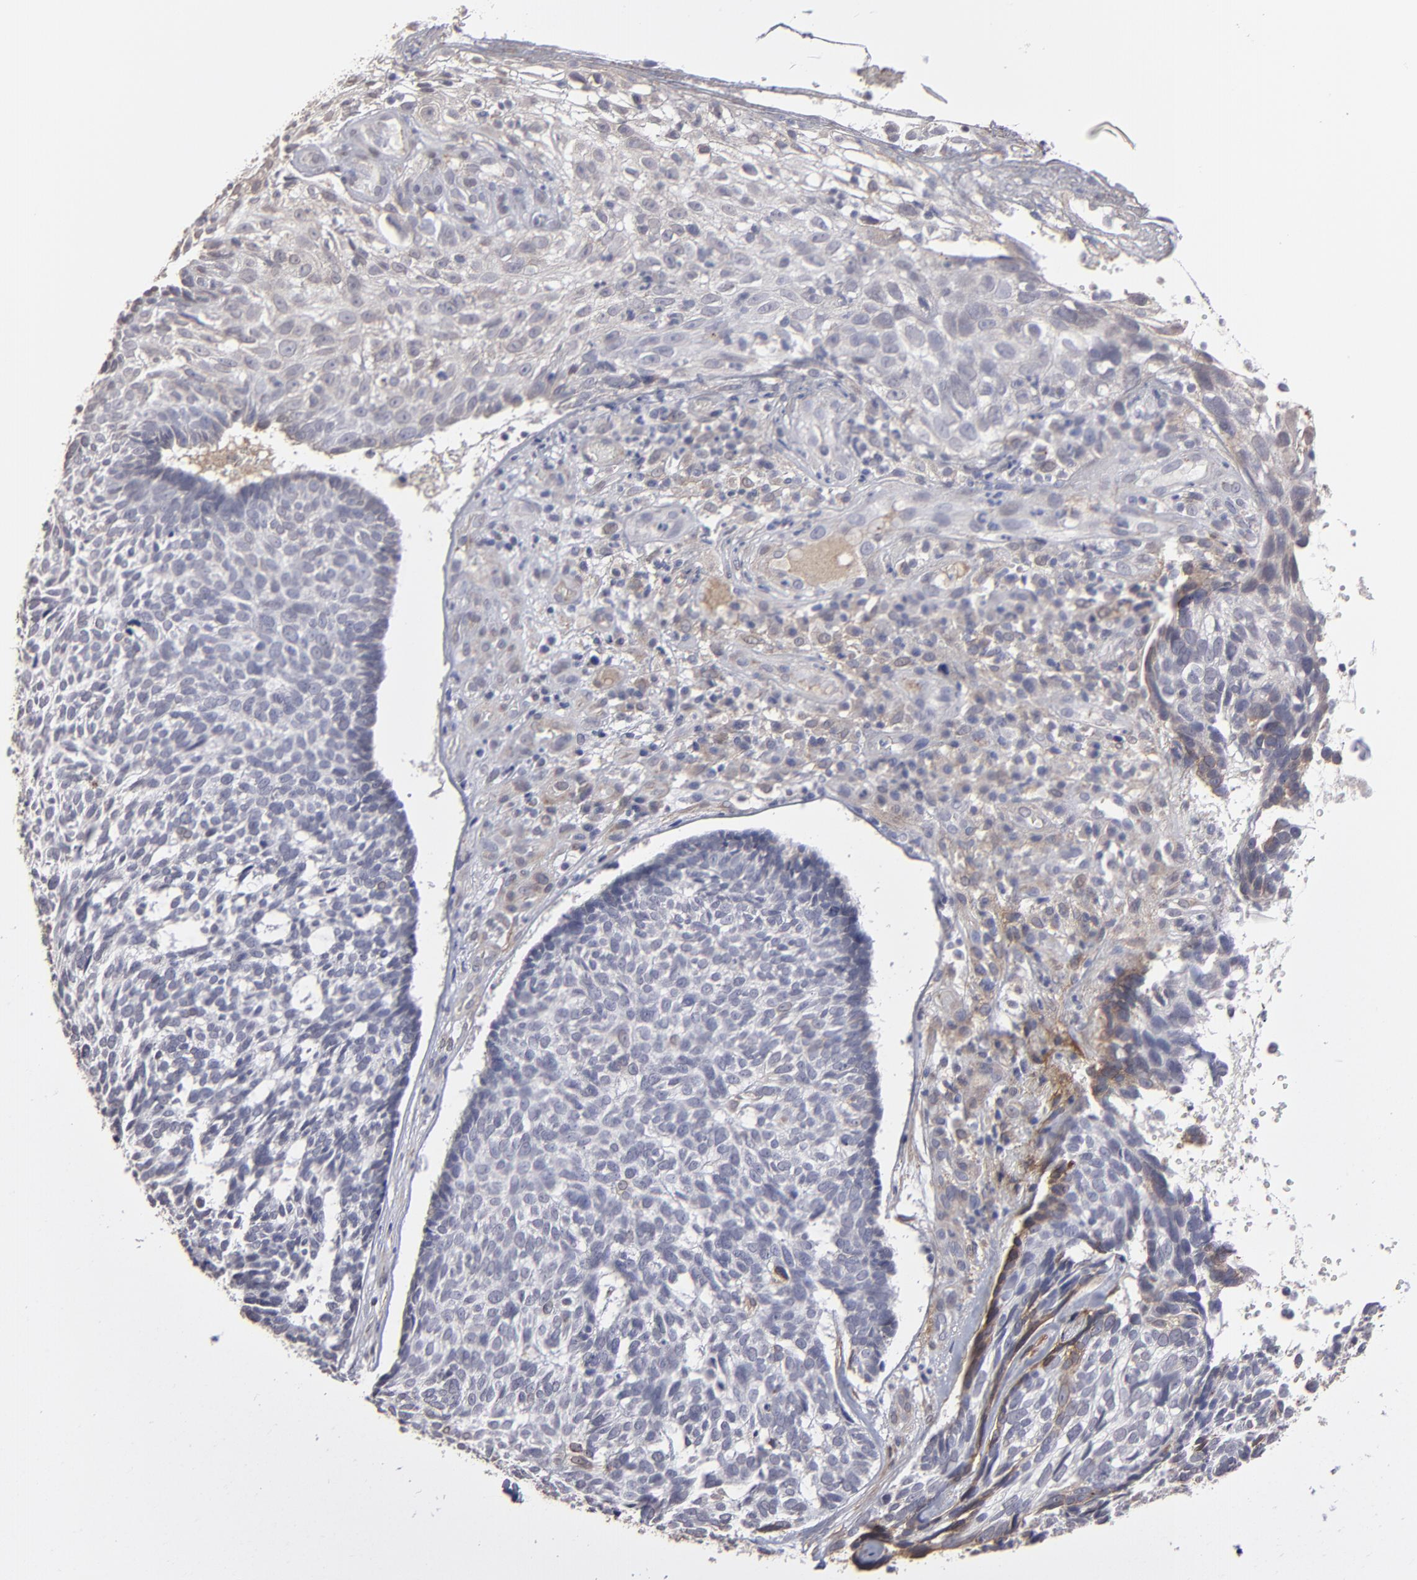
{"staining": {"intensity": "weak", "quantity": "<25%", "location": "cytoplasmic/membranous"}, "tissue": "skin cancer", "cell_type": "Tumor cells", "image_type": "cancer", "snomed": [{"axis": "morphology", "description": "Basal cell carcinoma"}, {"axis": "topography", "description": "Skin"}], "caption": "High power microscopy photomicrograph of an IHC micrograph of basal cell carcinoma (skin), revealing no significant positivity in tumor cells.", "gene": "ITGB5", "patient": {"sex": "male", "age": 72}}